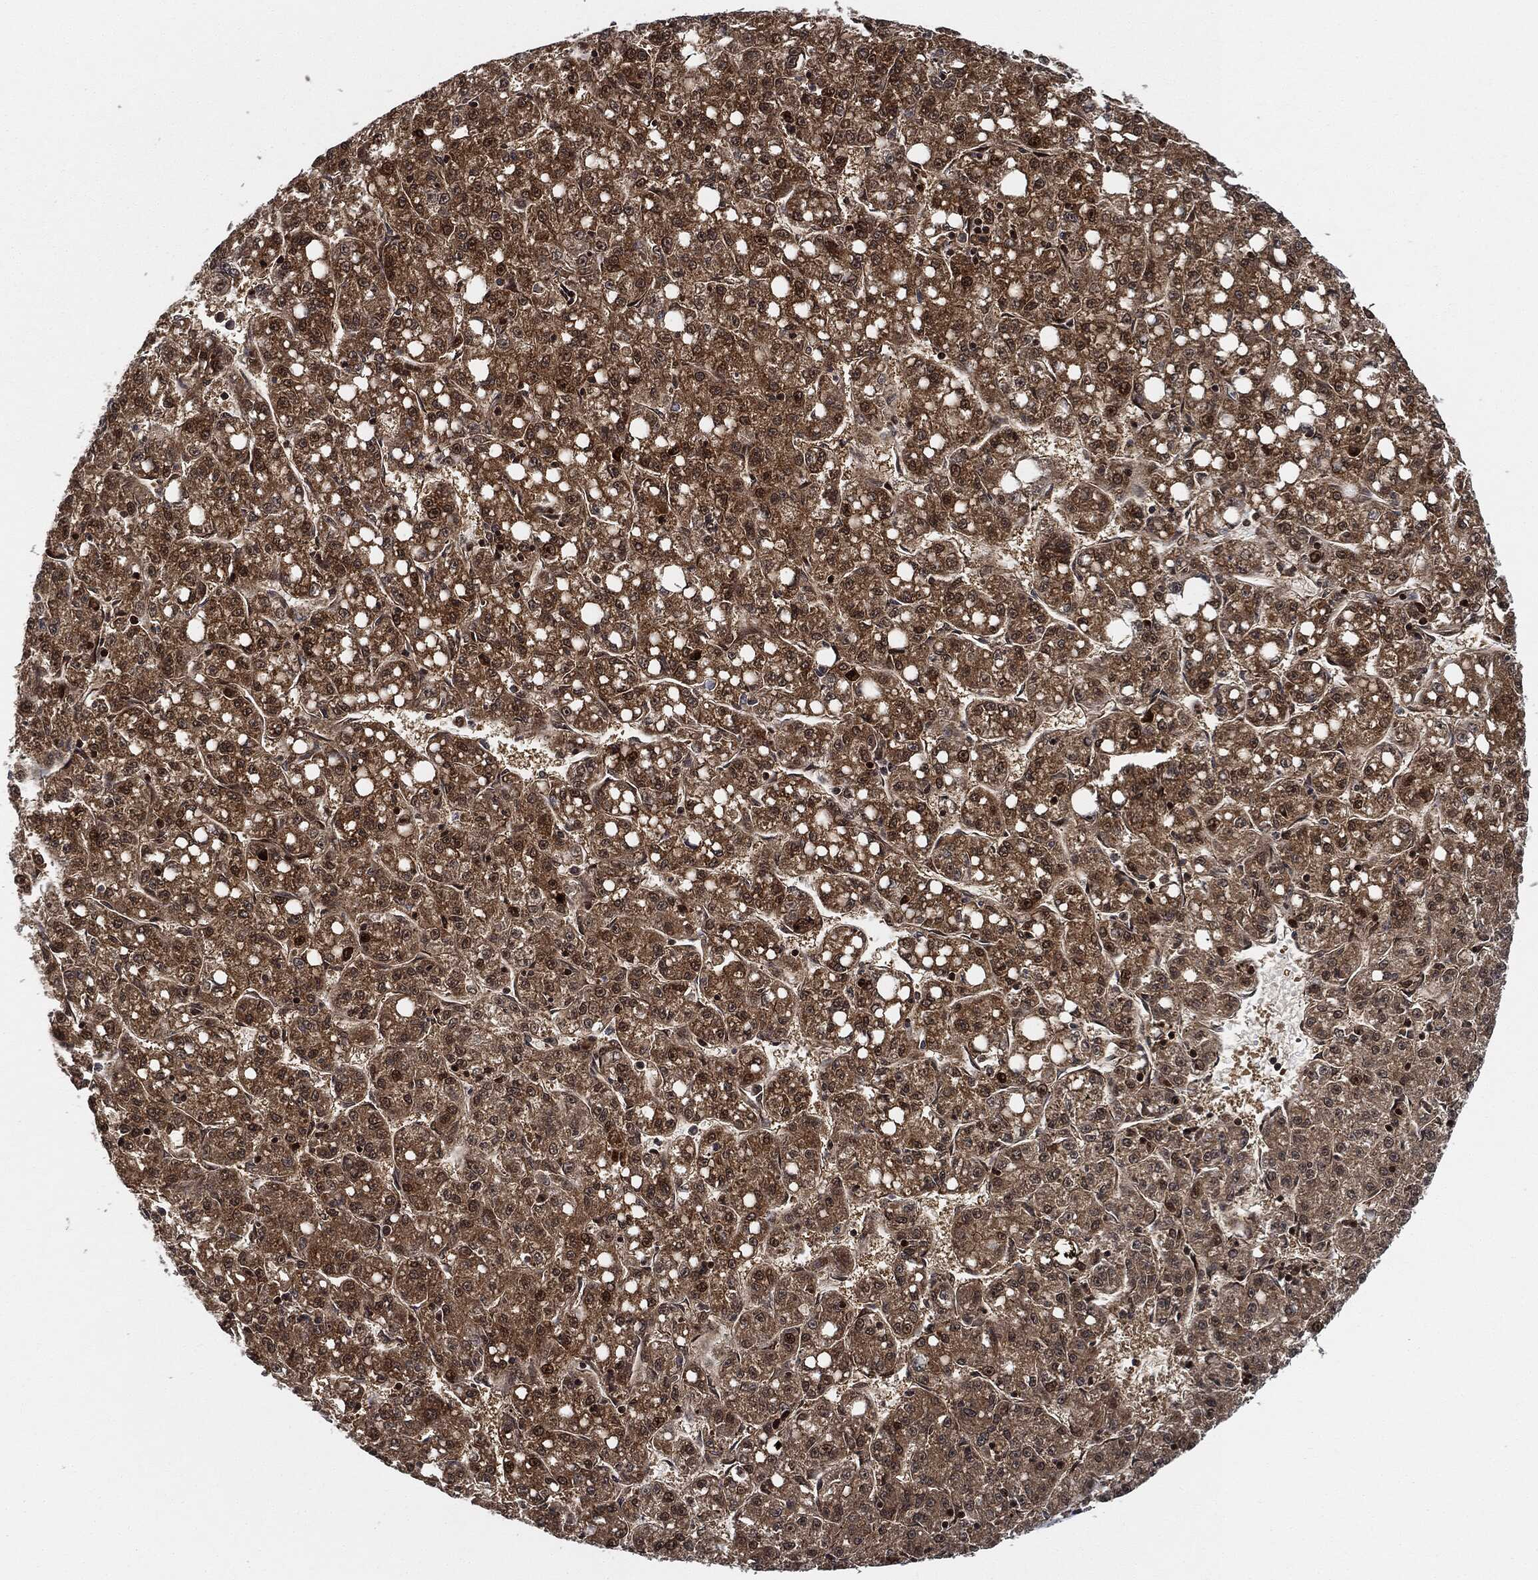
{"staining": {"intensity": "moderate", "quantity": ">75%", "location": "cytoplasmic/membranous"}, "tissue": "liver cancer", "cell_type": "Tumor cells", "image_type": "cancer", "snomed": [{"axis": "morphology", "description": "Carcinoma, Hepatocellular, NOS"}, {"axis": "topography", "description": "Liver"}], "caption": "Liver cancer (hepatocellular carcinoma) was stained to show a protein in brown. There is medium levels of moderate cytoplasmic/membranous staining in about >75% of tumor cells. The protein of interest is shown in brown color, while the nuclei are stained blue.", "gene": "RNASEL", "patient": {"sex": "female", "age": 65}}